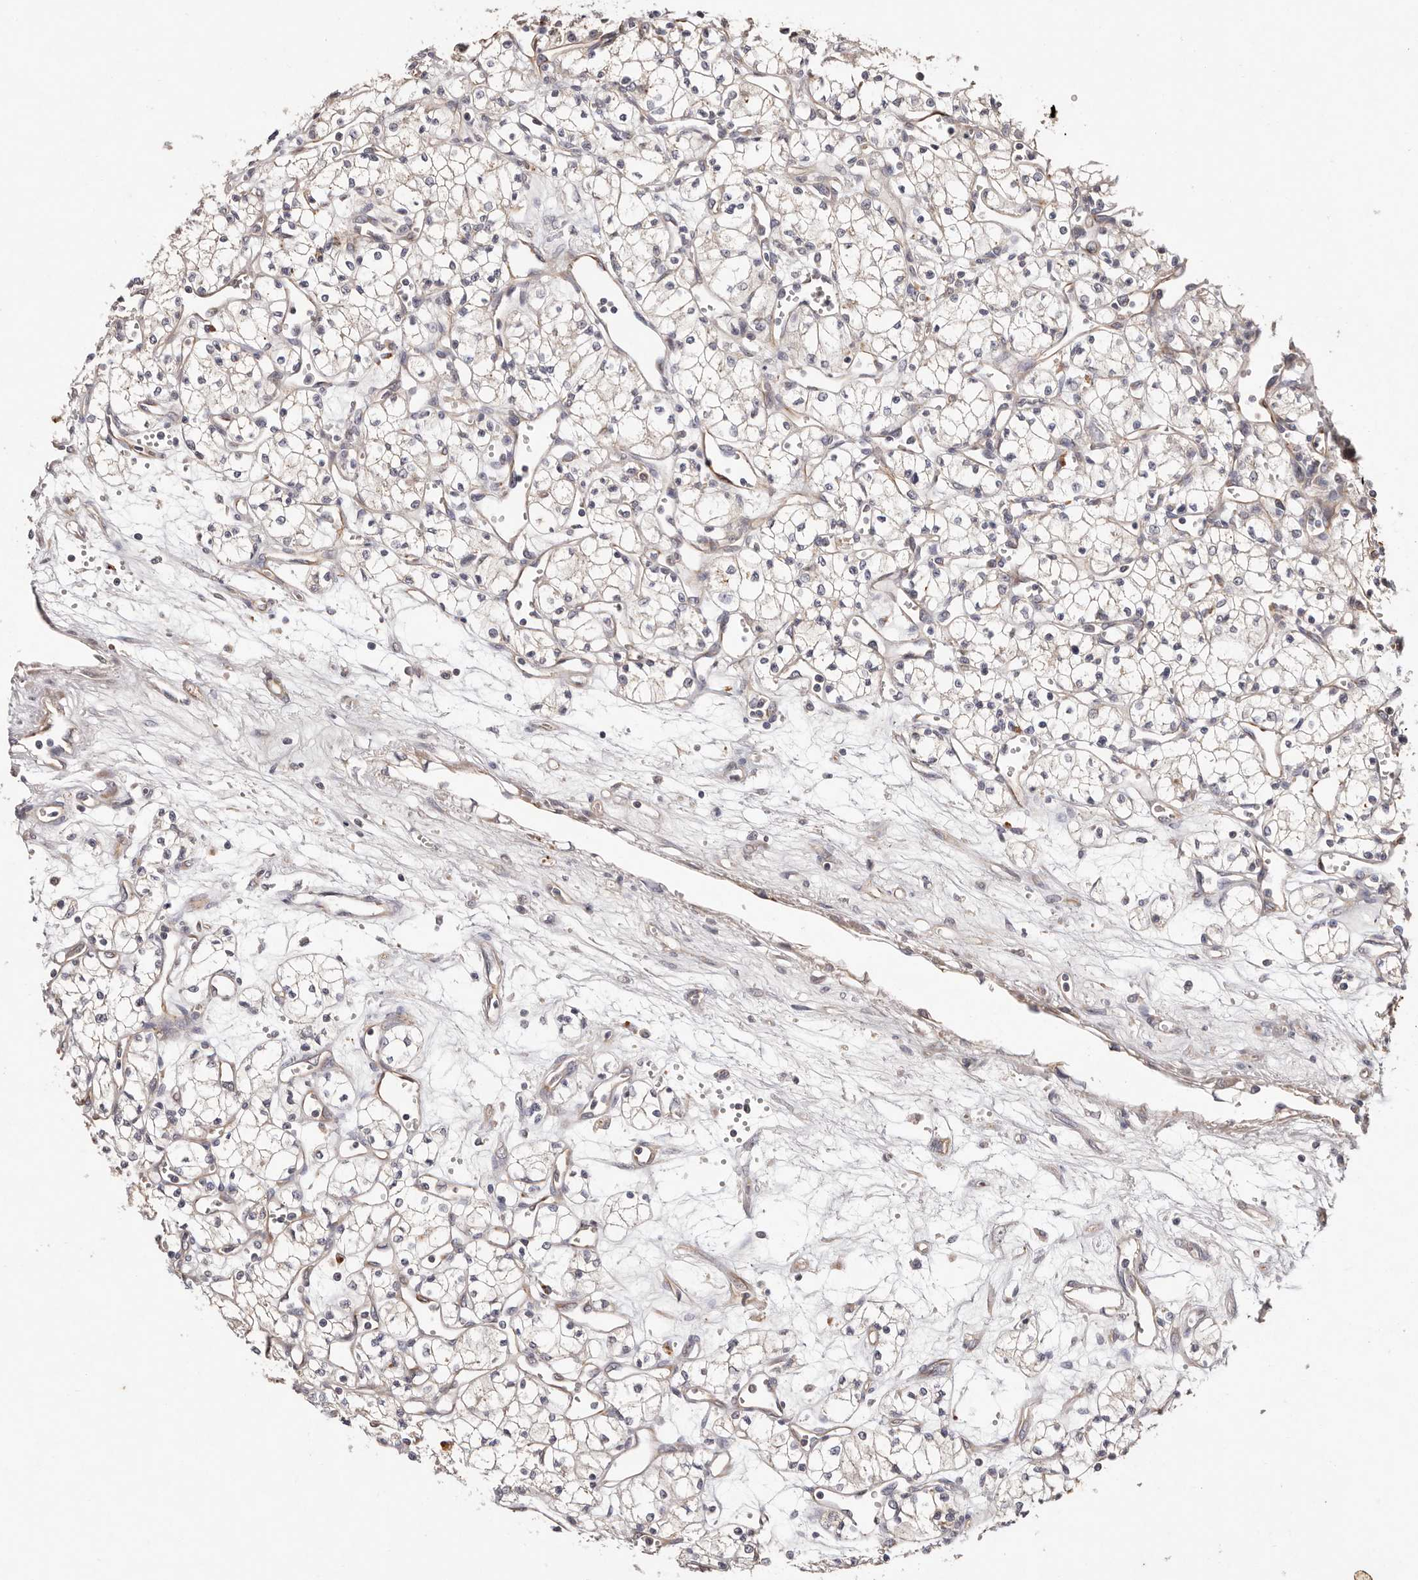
{"staining": {"intensity": "weak", "quantity": "25%-75%", "location": "cytoplasmic/membranous"}, "tissue": "renal cancer", "cell_type": "Tumor cells", "image_type": "cancer", "snomed": [{"axis": "morphology", "description": "Adenocarcinoma, NOS"}, {"axis": "topography", "description": "Kidney"}], "caption": "Protein staining of renal cancer tissue displays weak cytoplasmic/membranous staining in approximately 25%-75% of tumor cells. The staining is performed using DAB (3,3'-diaminobenzidine) brown chromogen to label protein expression. The nuclei are counter-stained blue using hematoxylin.", "gene": "THBS3", "patient": {"sex": "male", "age": 59}}